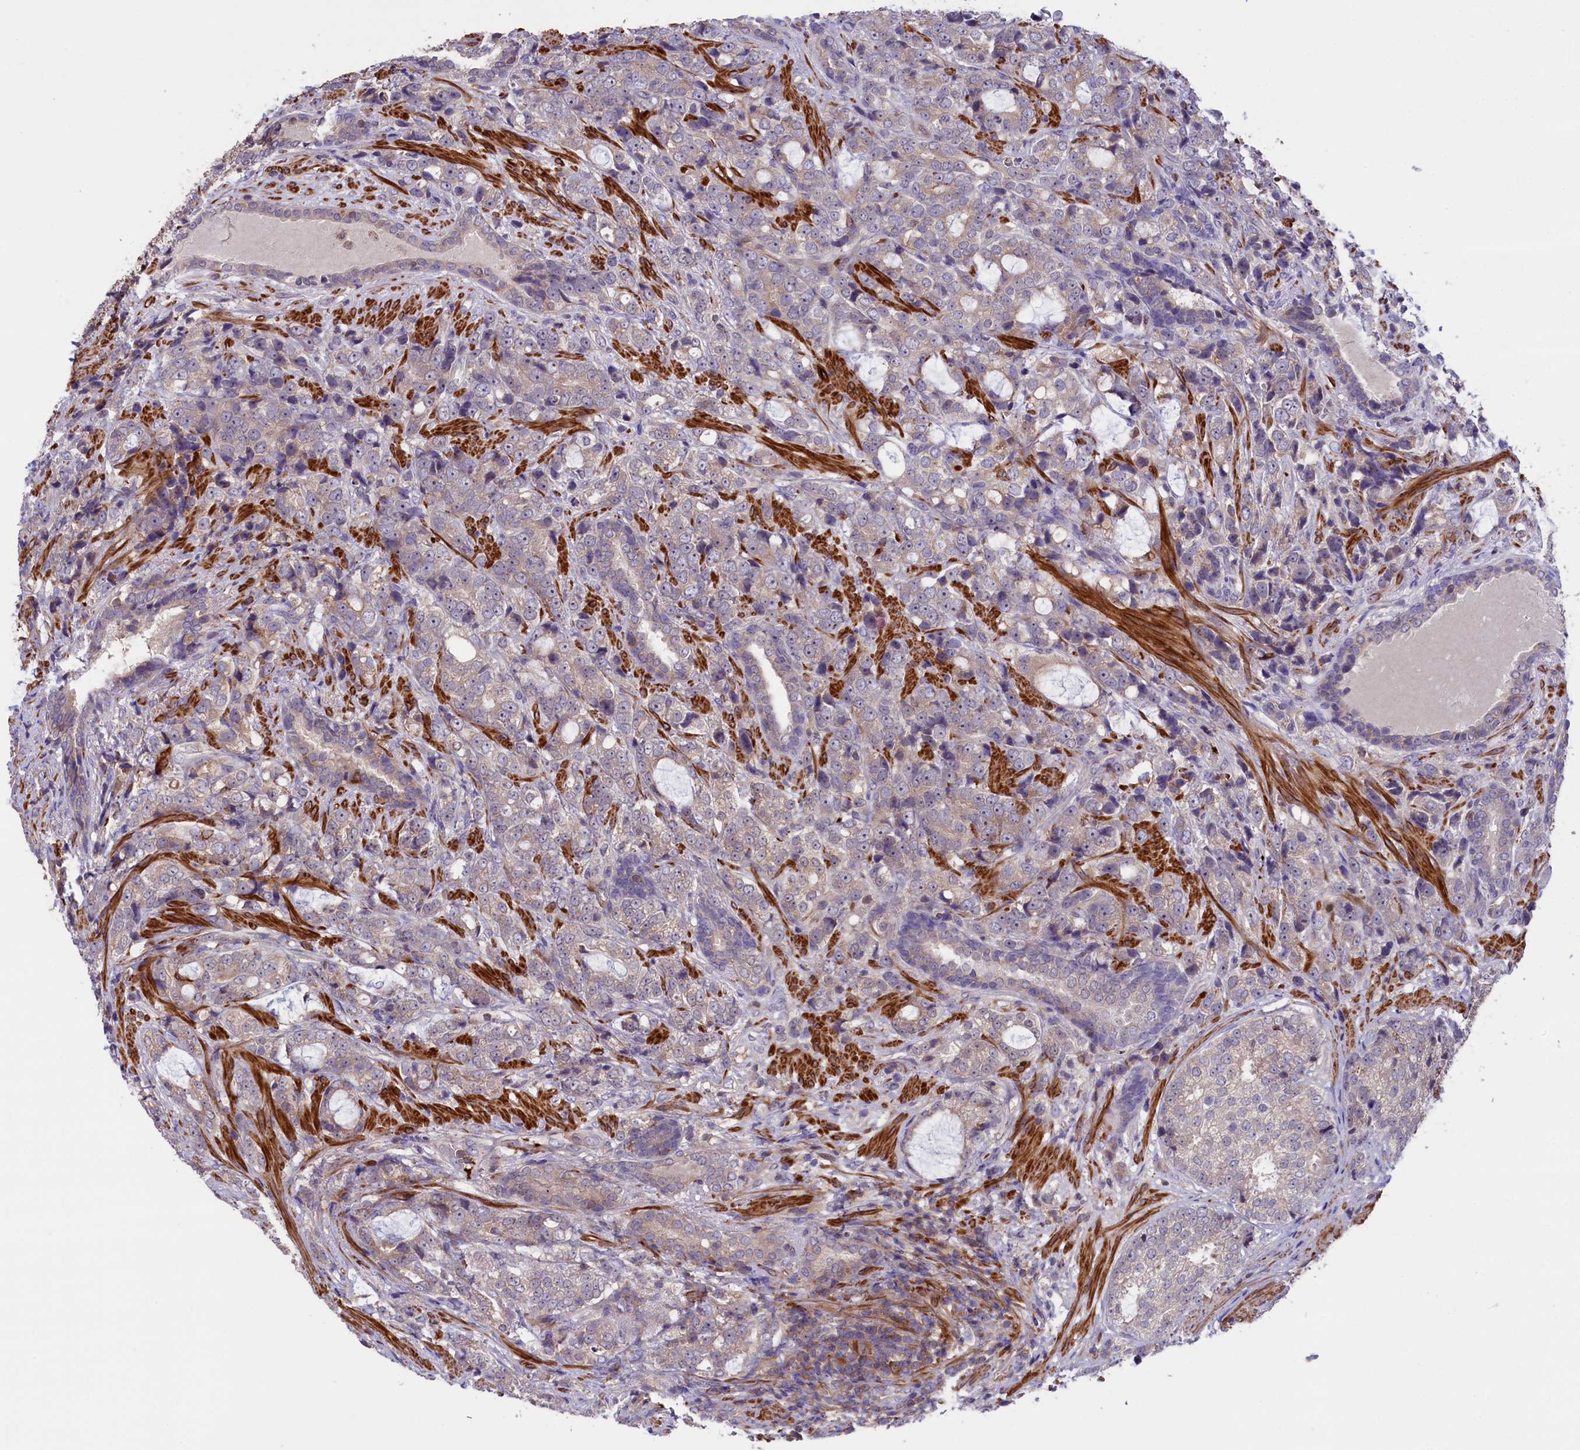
{"staining": {"intensity": "weak", "quantity": ">75%", "location": "cytoplasmic/membranous"}, "tissue": "prostate cancer", "cell_type": "Tumor cells", "image_type": "cancer", "snomed": [{"axis": "morphology", "description": "Adenocarcinoma, High grade"}, {"axis": "topography", "description": "Prostate"}], "caption": "A micrograph of high-grade adenocarcinoma (prostate) stained for a protein demonstrates weak cytoplasmic/membranous brown staining in tumor cells.", "gene": "HEATR3", "patient": {"sex": "male", "age": 67}}